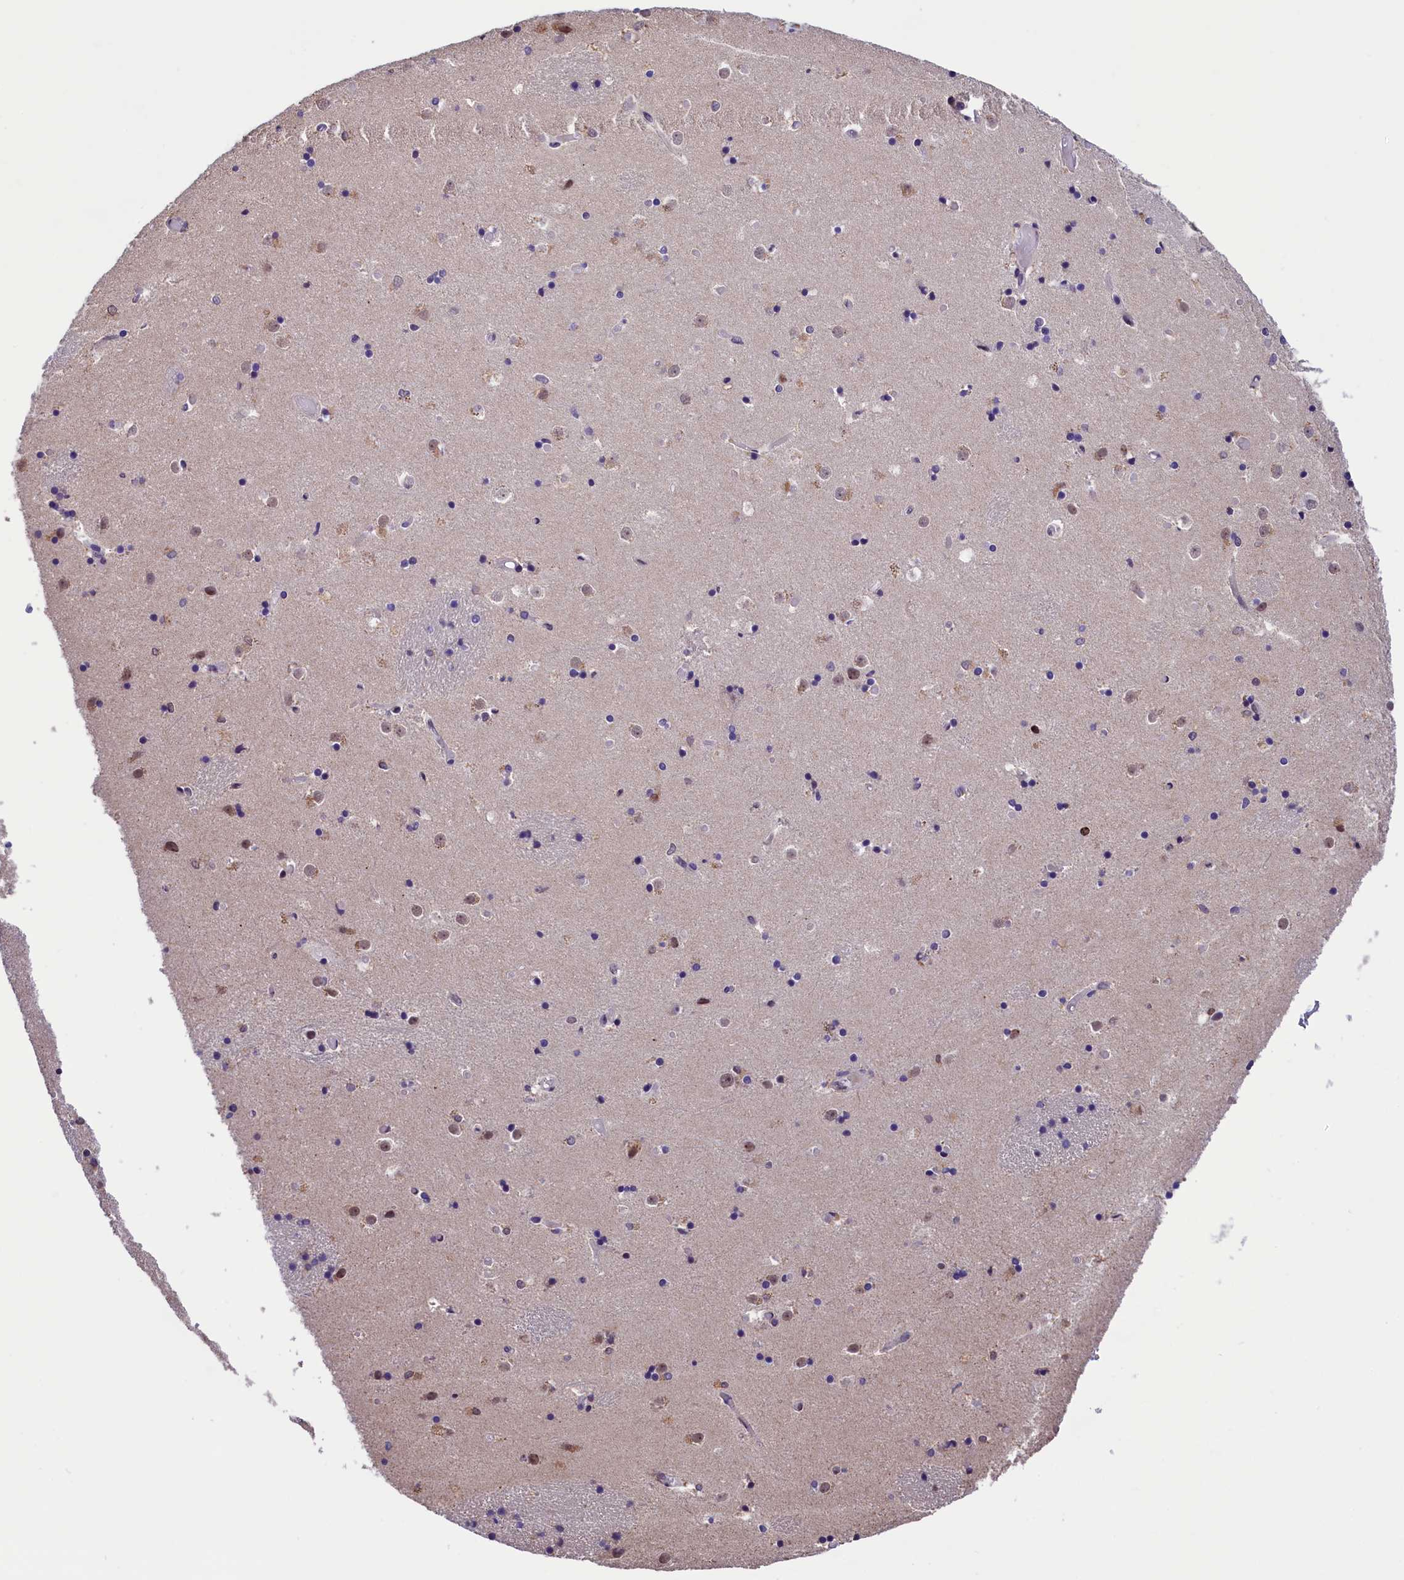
{"staining": {"intensity": "negative", "quantity": "none", "location": "none"}, "tissue": "caudate", "cell_type": "Glial cells", "image_type": "normal", "snomed": [{"axis": "morphology", "description": "Normal tissue, NOS"}, {"axis": "topography", "description": "Lateral ventricle wall"}], "caption": "The immunohistochemistry (IHC) image has no significant expression in glial cells of caudate. The staining is performed using DAB brown chromogen with nuclei counter-stained in using hematoxylin.", "gene": "CDYL2", "patient": {"sex": "female", "age": 52}}